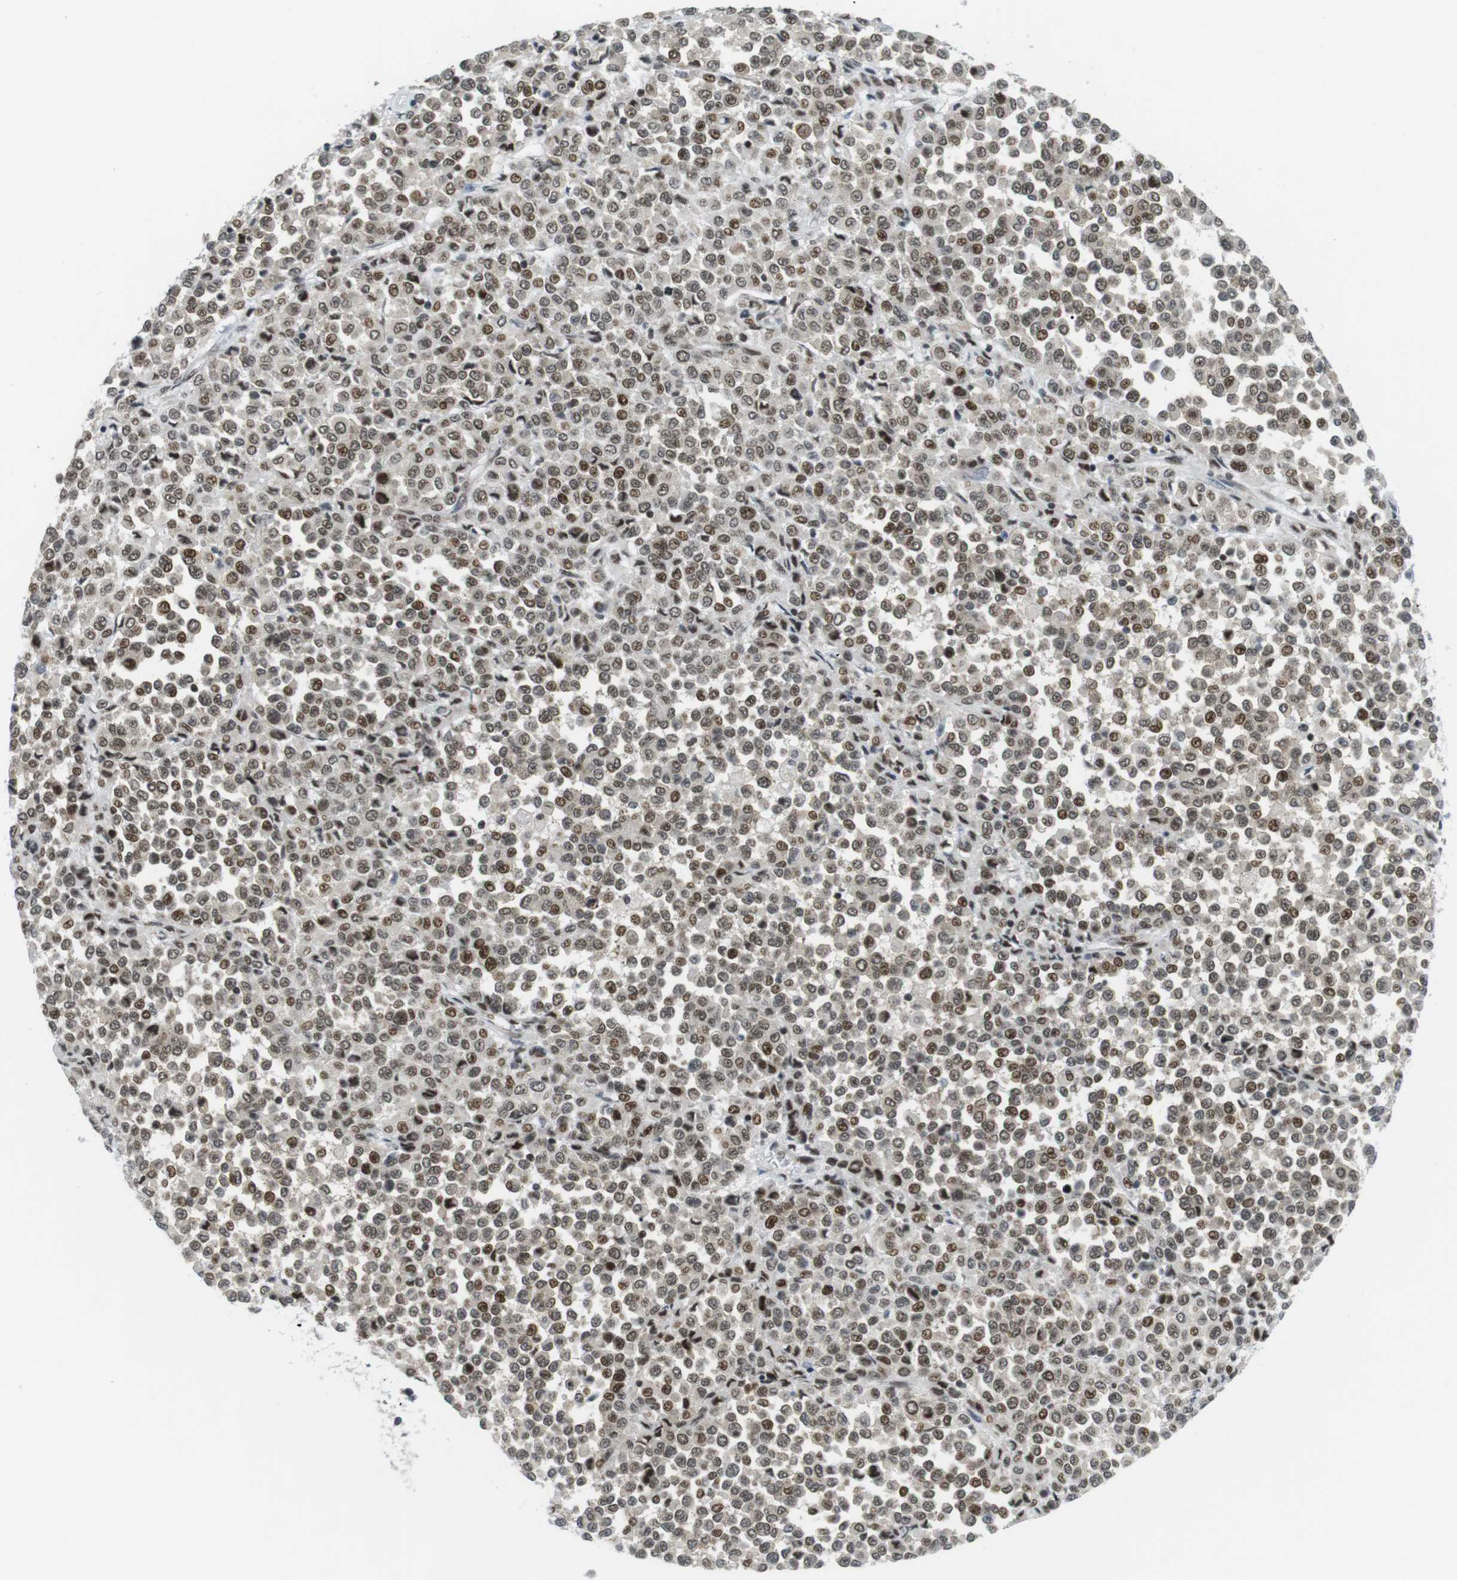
{"staining": {"intensity": "moderate", "quantity": ">75%", "location": "nuclear"}, "tissue": "melanoma", "cell_type": "Tumor cells", "image_type": "cancer", "snomed": [{"axis": "morphology", "description": "Malignant melanoma, Metastatic site"}, {"axis": "topography", "description": "Pancreas"}], "caption": "Immunohistochemical staining of human malignant melanoma (metastatic site) displays medium levels of moderate nuclear protein expression in about >75% of tumor cells.", "gene": "CDC27", "patient": {"sex": "female", "age": 30}}